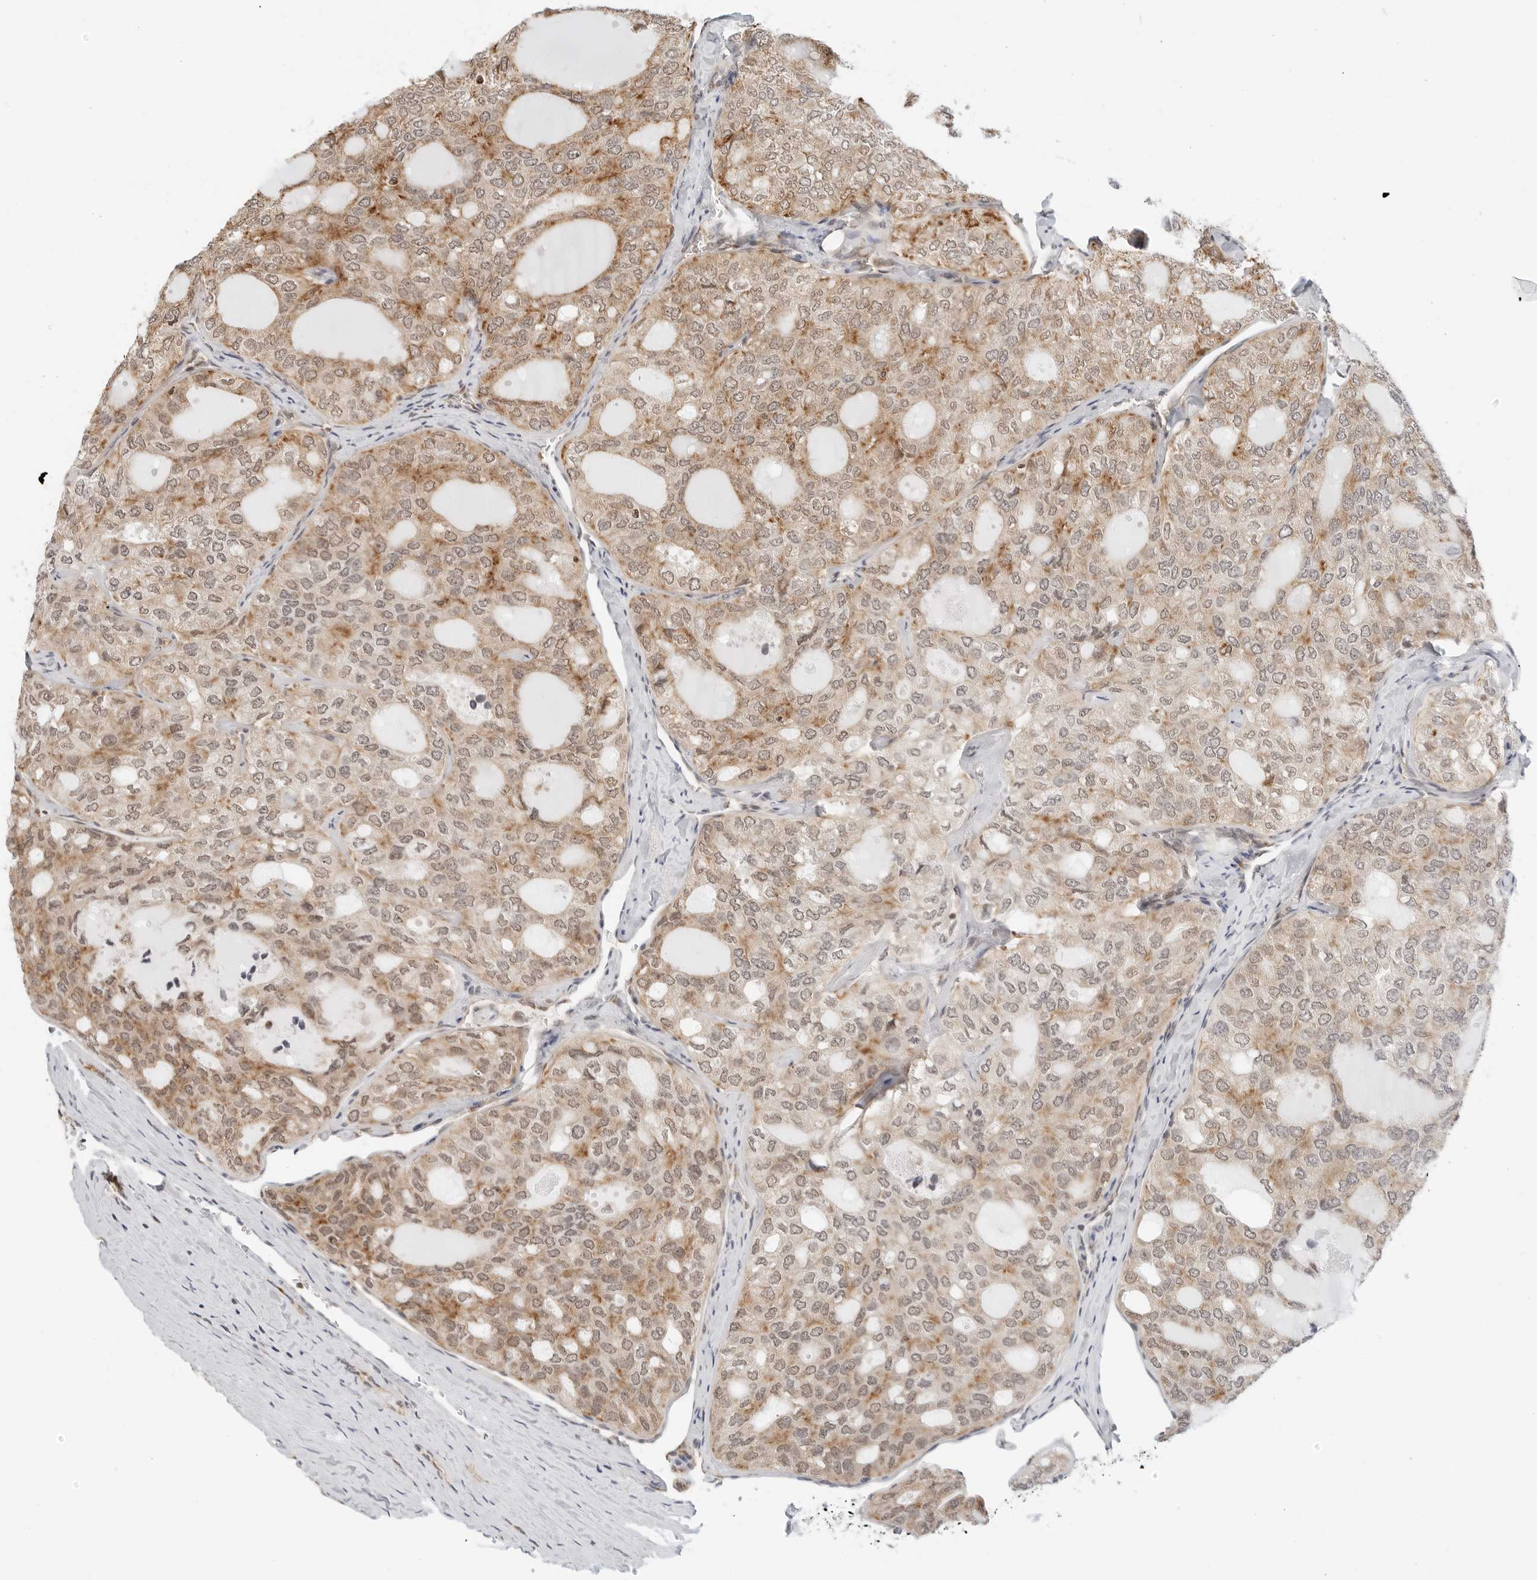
{"staining": {"intensity": "moderate", "quantity": ">75%", "location": "cytoplasmic/membranous"}, "tissue": "thyroid cancer", "cell_type": "Tumor cells", "image_type": "cancer", "snomed": [{"axis": "morphology", "description": "Follicular adenoma carcinoma, NOS"}, {"axis": "topography", "description": "Thyroid gland"}], "caption": "An image of thyroid follicular adenoma carcinoma stained for a protein shows moderate cytoplasmic/membranous brown staining in tumor cells. (brown staining indicates protein expression, while blue staining denotes nuclei).", "gene": "POLR3GL", "patient": {"sex": "male", "age": 75}}